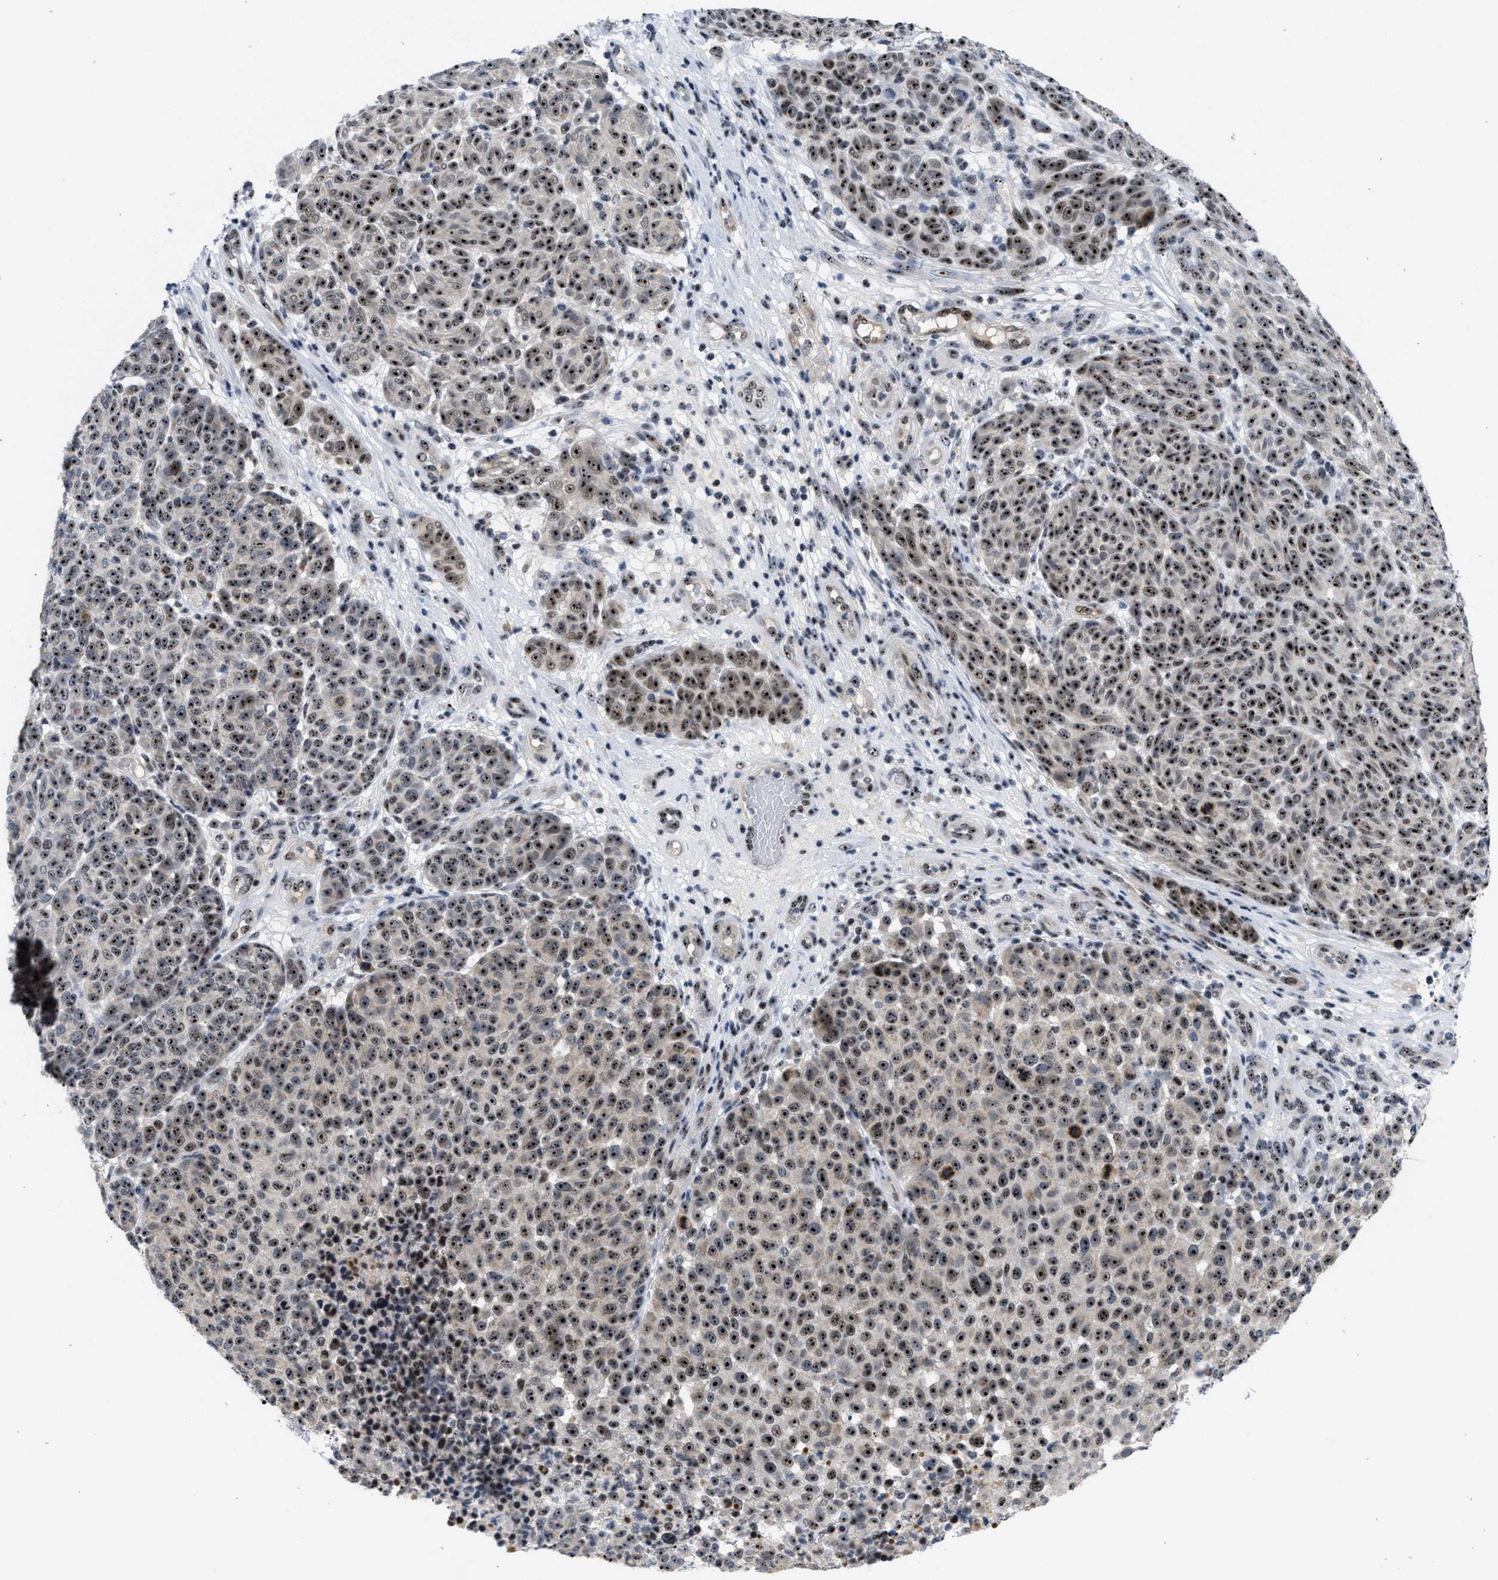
{"staining": {"intensity": "strong", "quantity": ">75%", "location": "nuclear"}, "tissue": "melanoma", "cell_type": "Tumor cells", "image_type": "cancer", "snomed": [{"axis": "morphology", "description": "Malignant melanoma, NOS"}, {"axis": "topography", "description": "Skin"}], "caption": "Immunohistochemical staining of human malignant melanoma demonstrates high levels of strong nuclear expression in about >75% of tumor cells.", "gene": "NOP58", "patient": {"sex": "male", "age": 59}}